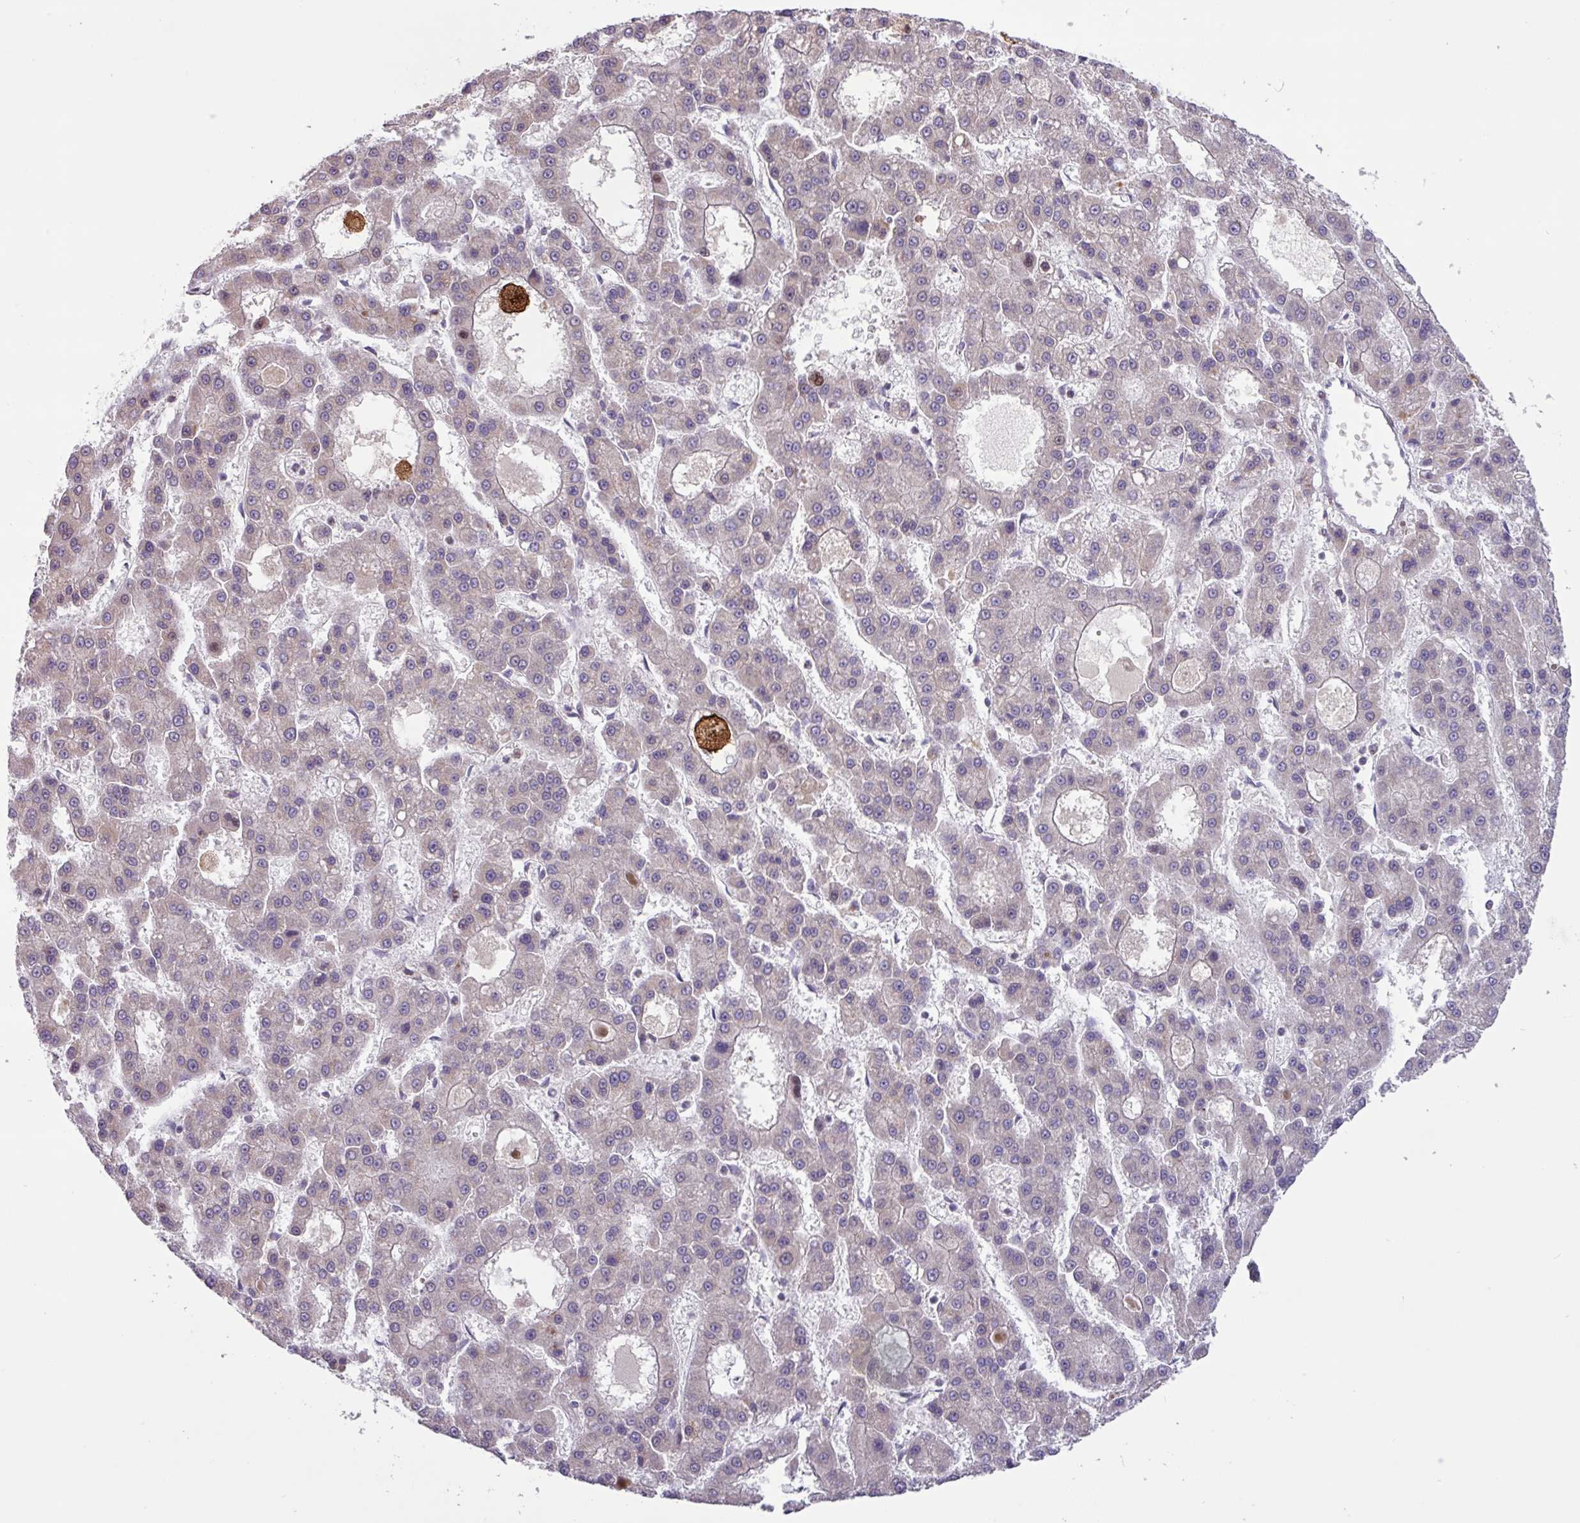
{"staining": {"intensity": "weak", "quantity": "<25%", "location": "nuclear"}, "tissue": "liver cancer", "cell_type": "Tumor cells", "image_type": "cancer", "snomed": [{"axis": "morphology", "description": "Carcinoma, Hepatocellular, NOS"}, {"axis": "topography", "description": "Liver"}], "caption": "Tumor cells show no significant protein expression in hepatocellular carcinoma (liver). (Brightfield microscopy of DAB immunohistochemistry (IHC) at high magnification).", "gene": "BRD3", "patient": {"sex": "male", "age": 70}}